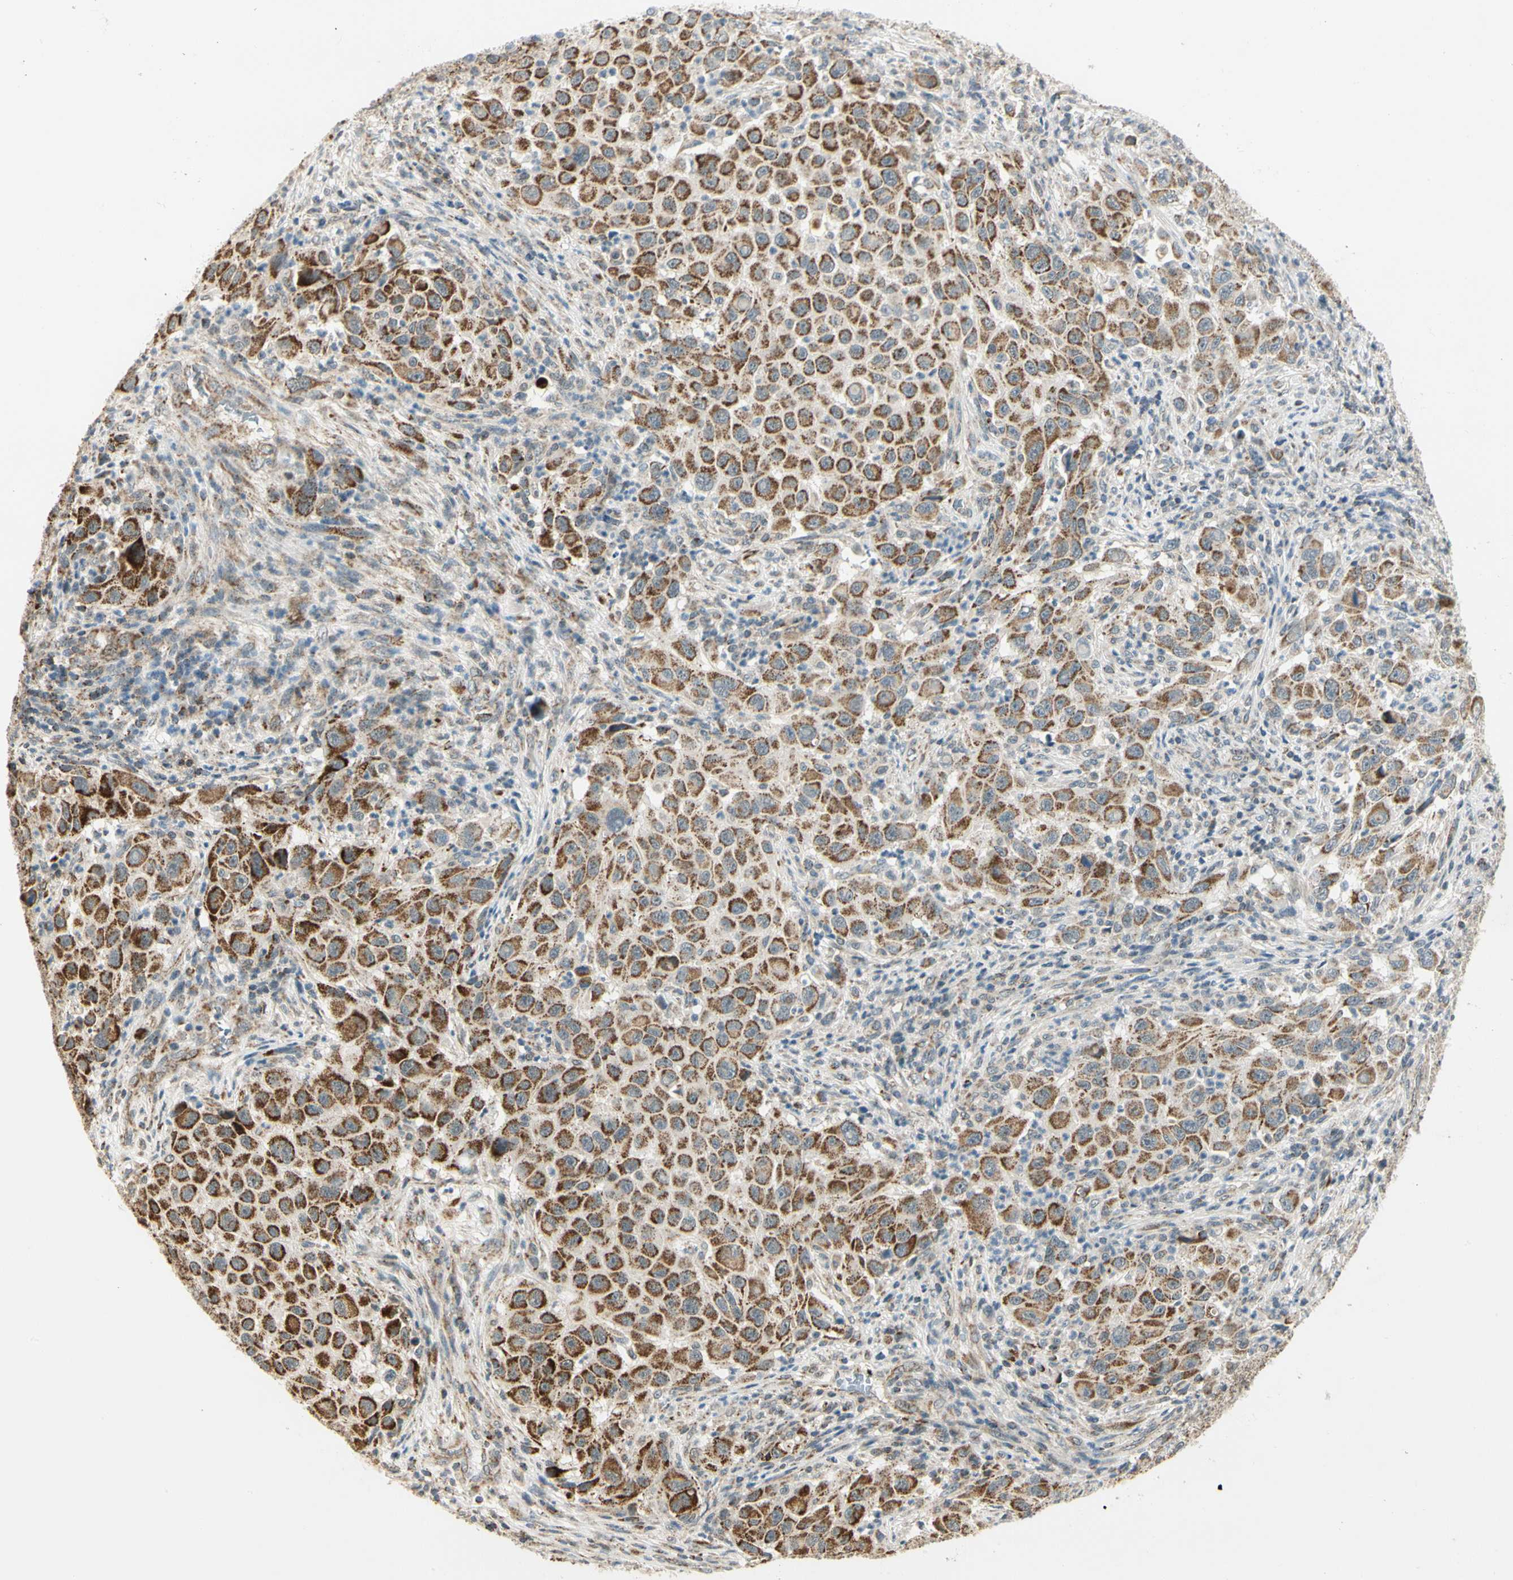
{"staining": {"intensity": "moderate", "quantity": ">75%", "location": "cytoplasmic/membranous"}, "tissue": "melanoma", "cell_type": "Tumor cells", "image_type": "cancer", "snomed": [{"axis": "morphology", "description": "Malignant melanoma, Metastatic site"}, {"axis": "topography", "description": "Lymph node"}], "caption": "Malignant melanoma (metastatic site) stained with DAB (3,3'-diaminobenzidine) immunohistochemistry (IHC) exhibits medium levels of moderate cytoplasmic/membranous positivity in approximately >75% of tumor cells.", "gene": "KHDC4", "patient": {"sex": "male", "age": 61}}